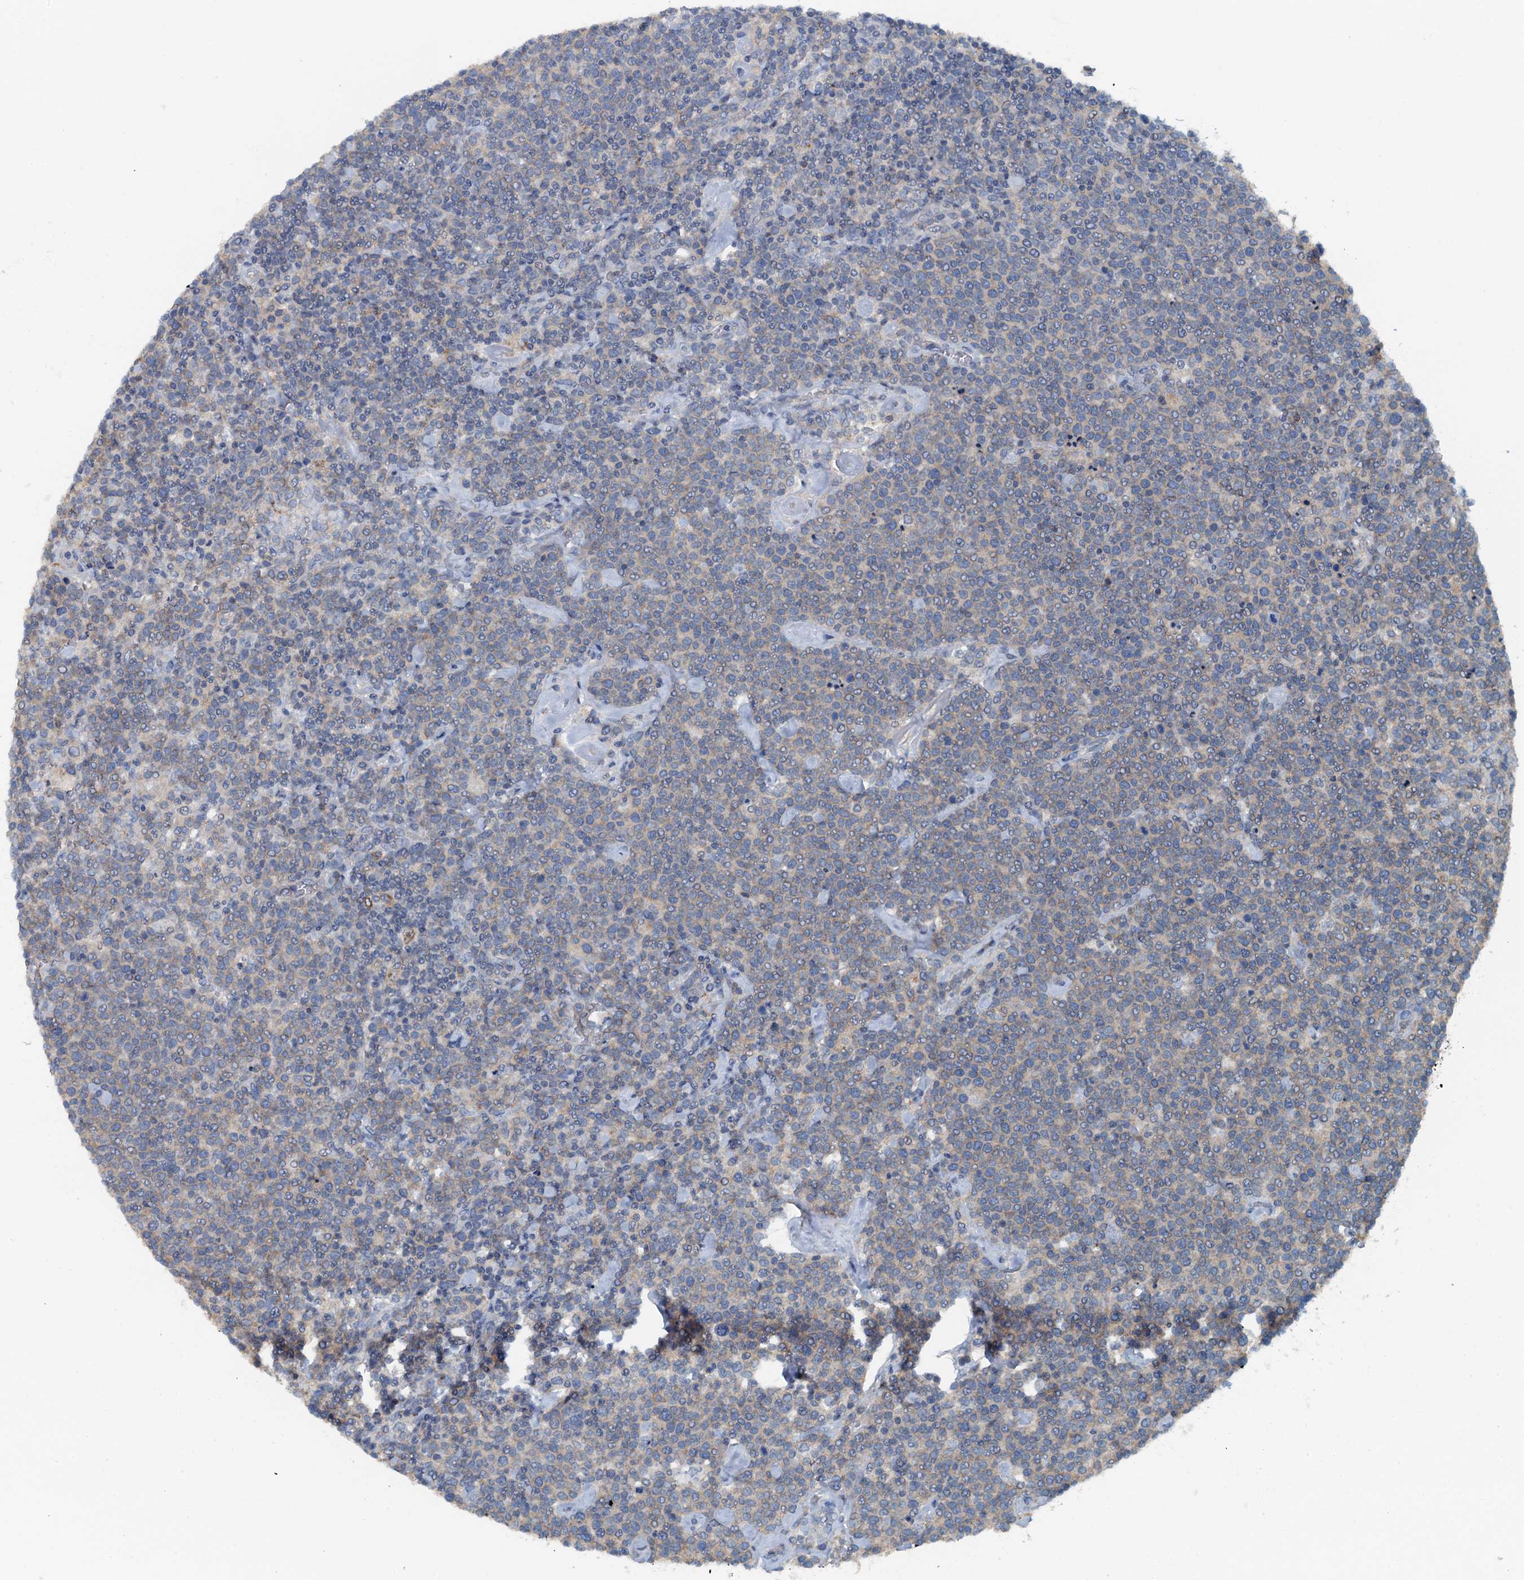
{"staining": {"intensity": "weak", "quantity": "<25%", "location": "cytoplasmic/membranous"}, "tissue": "lymphoma", "cell_type": "Tumor cells", "image_type": "cancer", "snomed": [{"axis": "morphology", "description": "Malignant lymphoma, non-Hodgkin's type, High grade"}, {"axis": "topography", "description": "Lymph node"}], "caption": "IHC image of lymphoma stained for a protein (brown), which exhibits no expression in tumor cells.", "gene": "THAP10", "patient": {"sex": "male", "age": 61}}